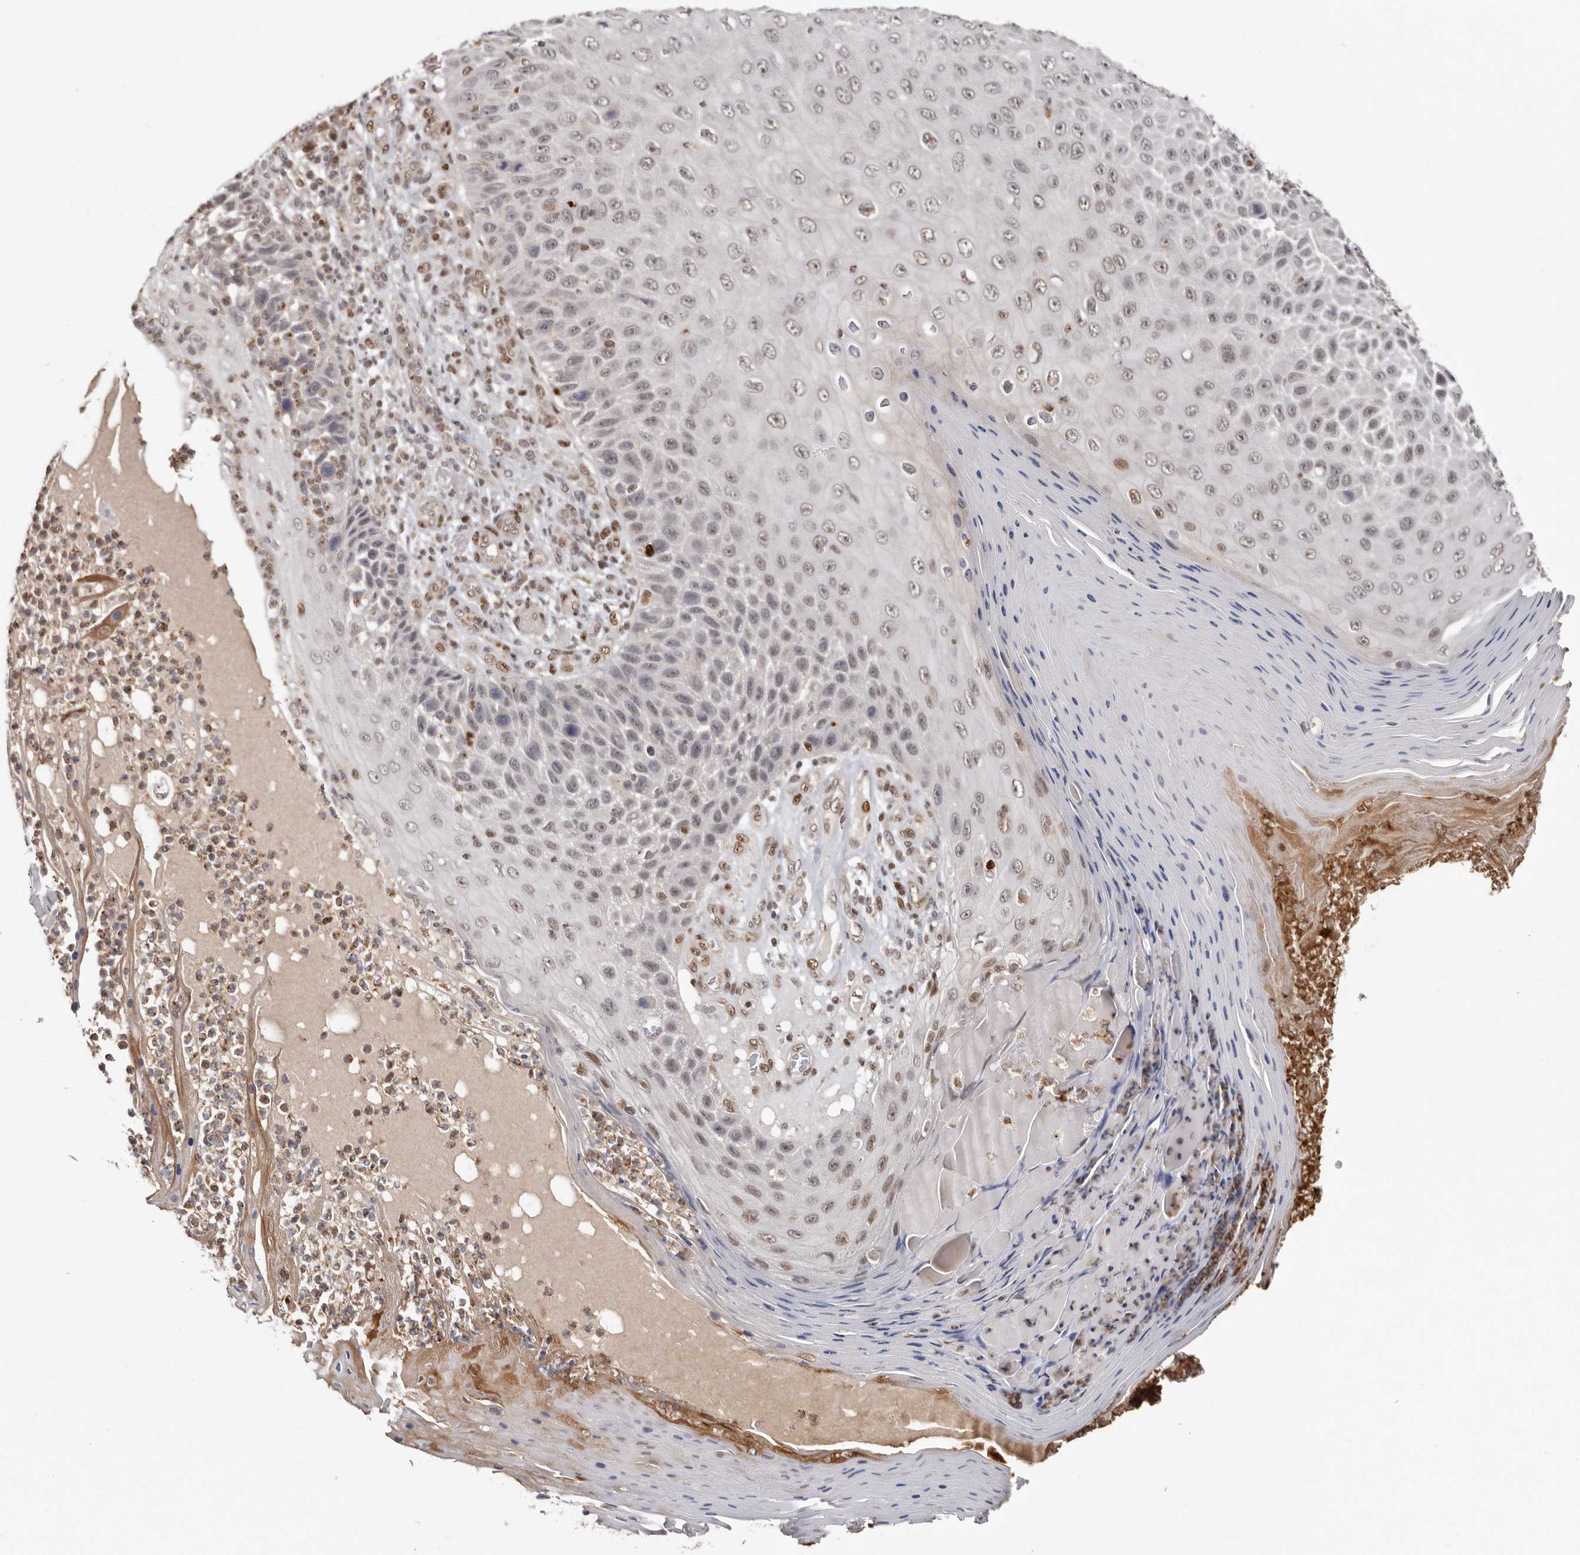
{"staining": {"intensity": "weak", "quantity": "25%-75%", "location": "nuclear"}, "tissue": "skin cancer", "cell_type": "Tumor cells", "image_type": "cancer", "snomed": [{"axis": "morphology", "description": "Squamous cell carcinoma, NOS"}, {"axis": "topography", "description": "Skin"}], "caption": "Protein expression analysis of squamous cell carcinoma (skin) shows weak nuclear staining in about 25%-75% of tumor cells.", "gene": "SMAD7", "patient": {"sex": "female", "age": 88}}